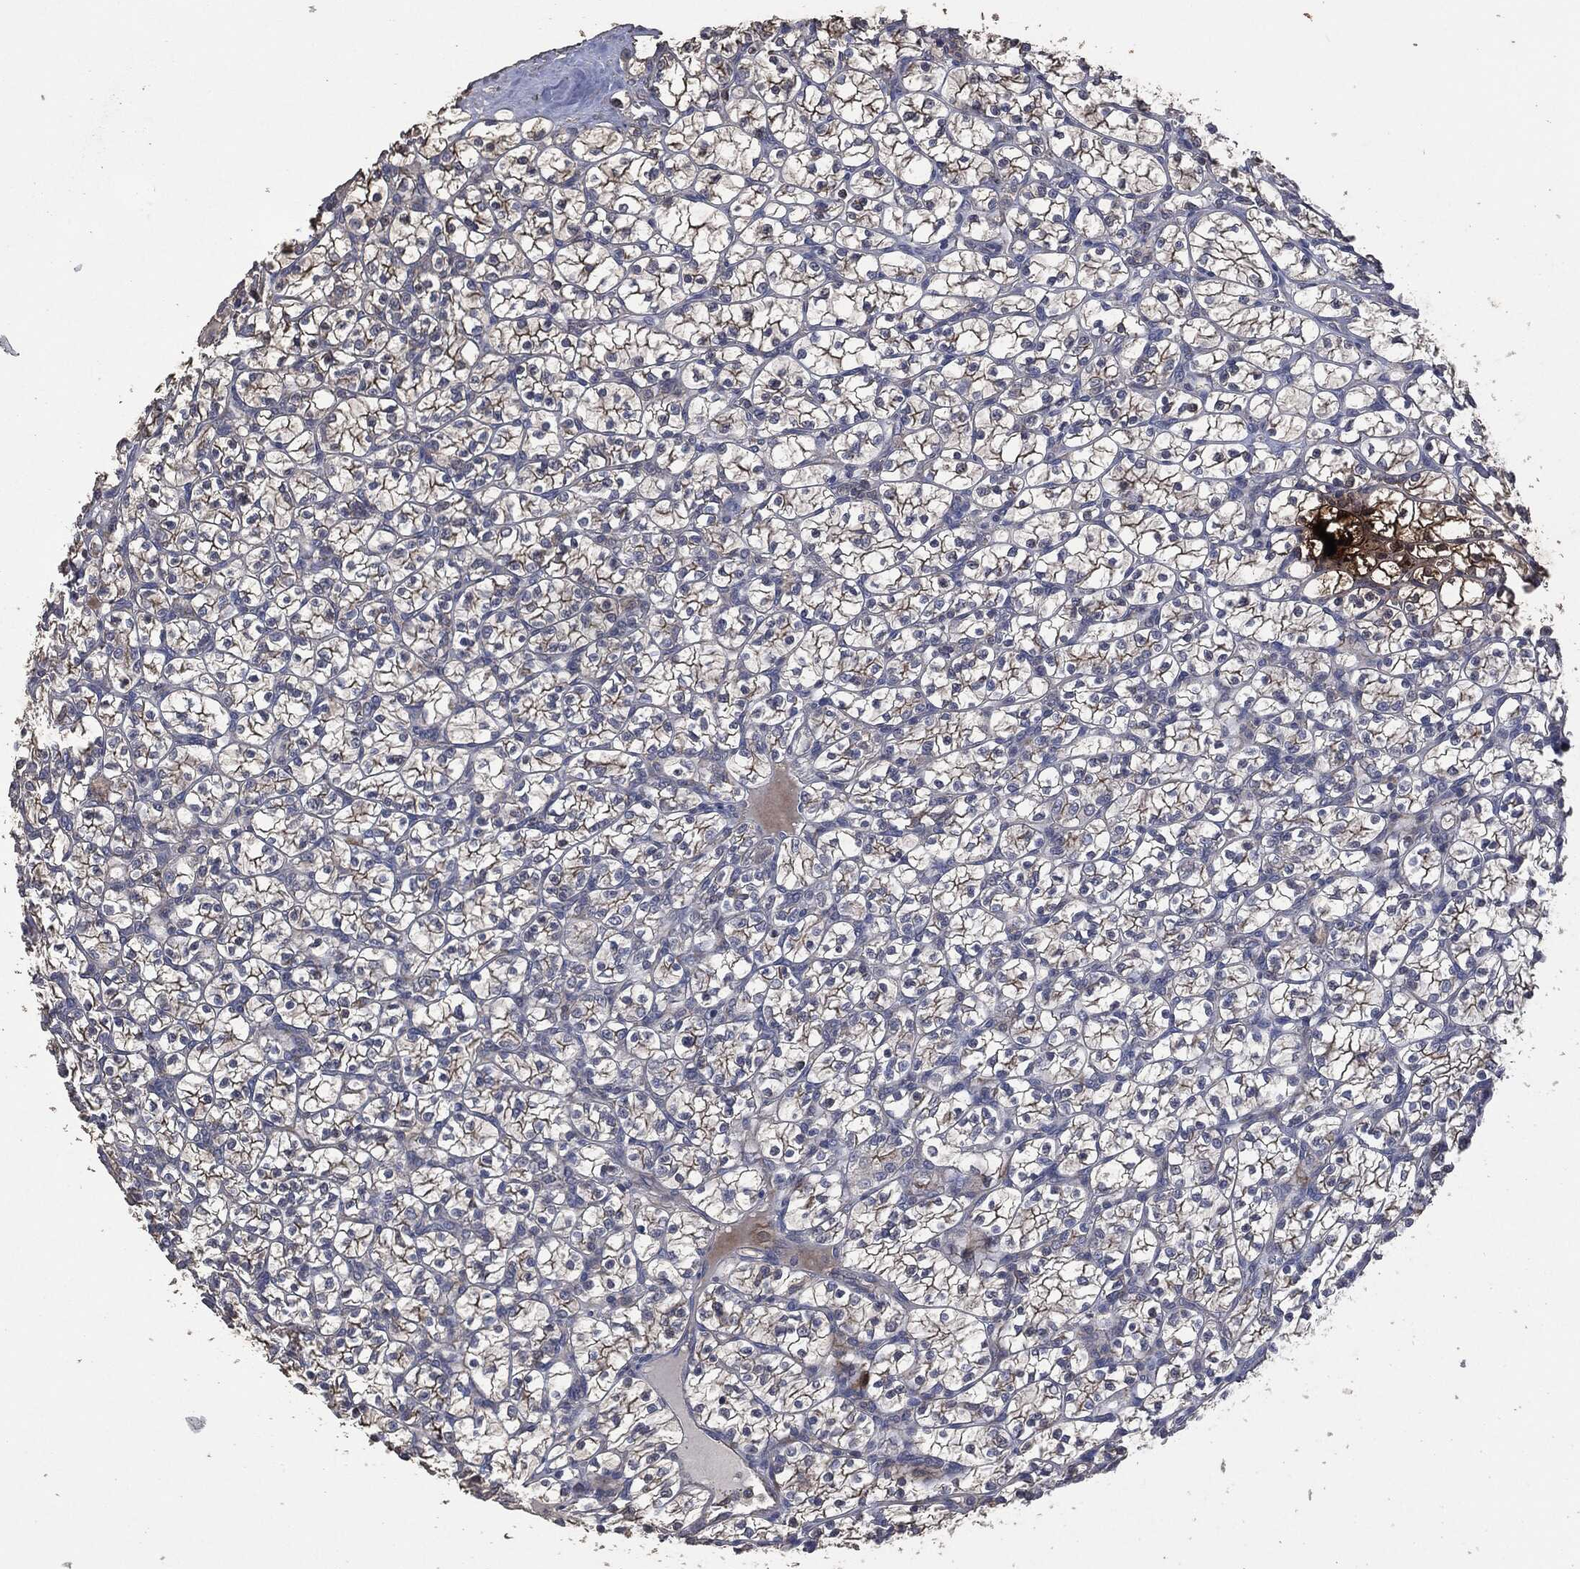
{"staining": {"intensity": "strong", "quantity": "<25%", "location": "cytoplasmic/membranous"}, "tissue": "renal cancer", "cell_type": "Tumor cells", "image_type": "cancer", "snomed": [{"axis": "morphology", "description": "Adenocarcinoma, NOS"}, {"axis": "topography", "description": "Kidney"}], "caption": "An image of human adenocarcinoma (renal) stained for a protein reveals strong cytoplasmic/membranous brown staining in tumor cells. The staining is performed using DAB (3,3'-diaminobenzidine) brown chromogen to label protein expression. The nuclei are counter-stained blue using hematoxylin.", "gene": "MSLN", "patient": {"sex": "female", "age": 89}}